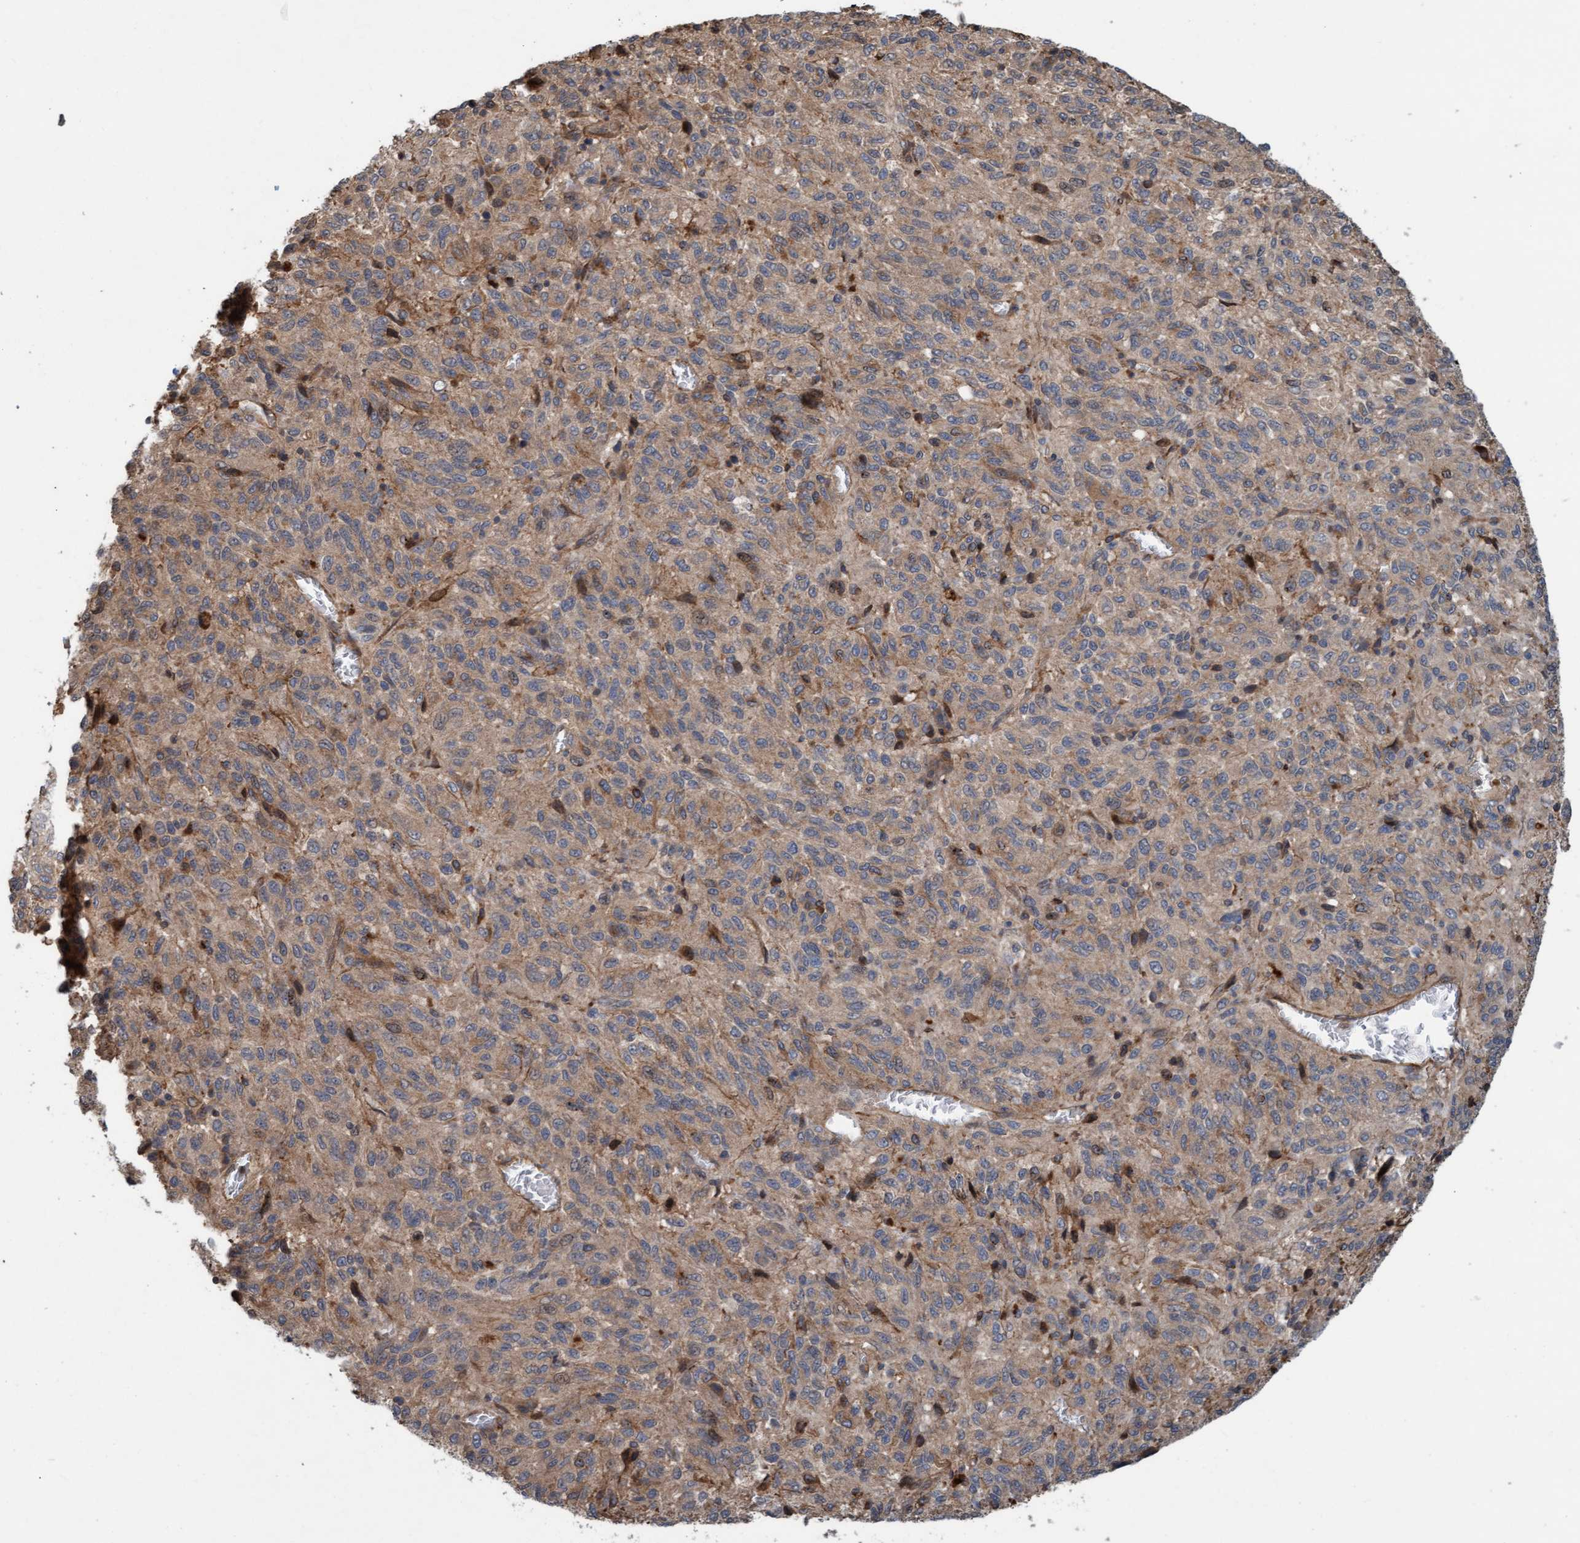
{"staining": {"intensity": "weak", "quantity": ">75%", "location": "cytoplasmic/membranous"}, "tissue": "melanoma", "cell_type": "Tumor cells", "image_type": "cancer", "snomed": [{"axis": "morphology", "description": "Malignant melanoma, Metastatic site"}, {"axis": "topography", "description": "Lung"}], "caption": "Brown immunohistochemical staining in human malignant melanoma (metastatic site) demonstrates weak cytoplasmic/membranous staining in approximately >75% of tumor cells. The staining was performed using DAB (3,3'-diaminobenzidine) to visualize the protein expression in brown, while the nuclei were stained in blue with hematoxylin (Magnification: 20x).", "gene": "ERAL1", "patient": {"sex": "male", "age": 64}}